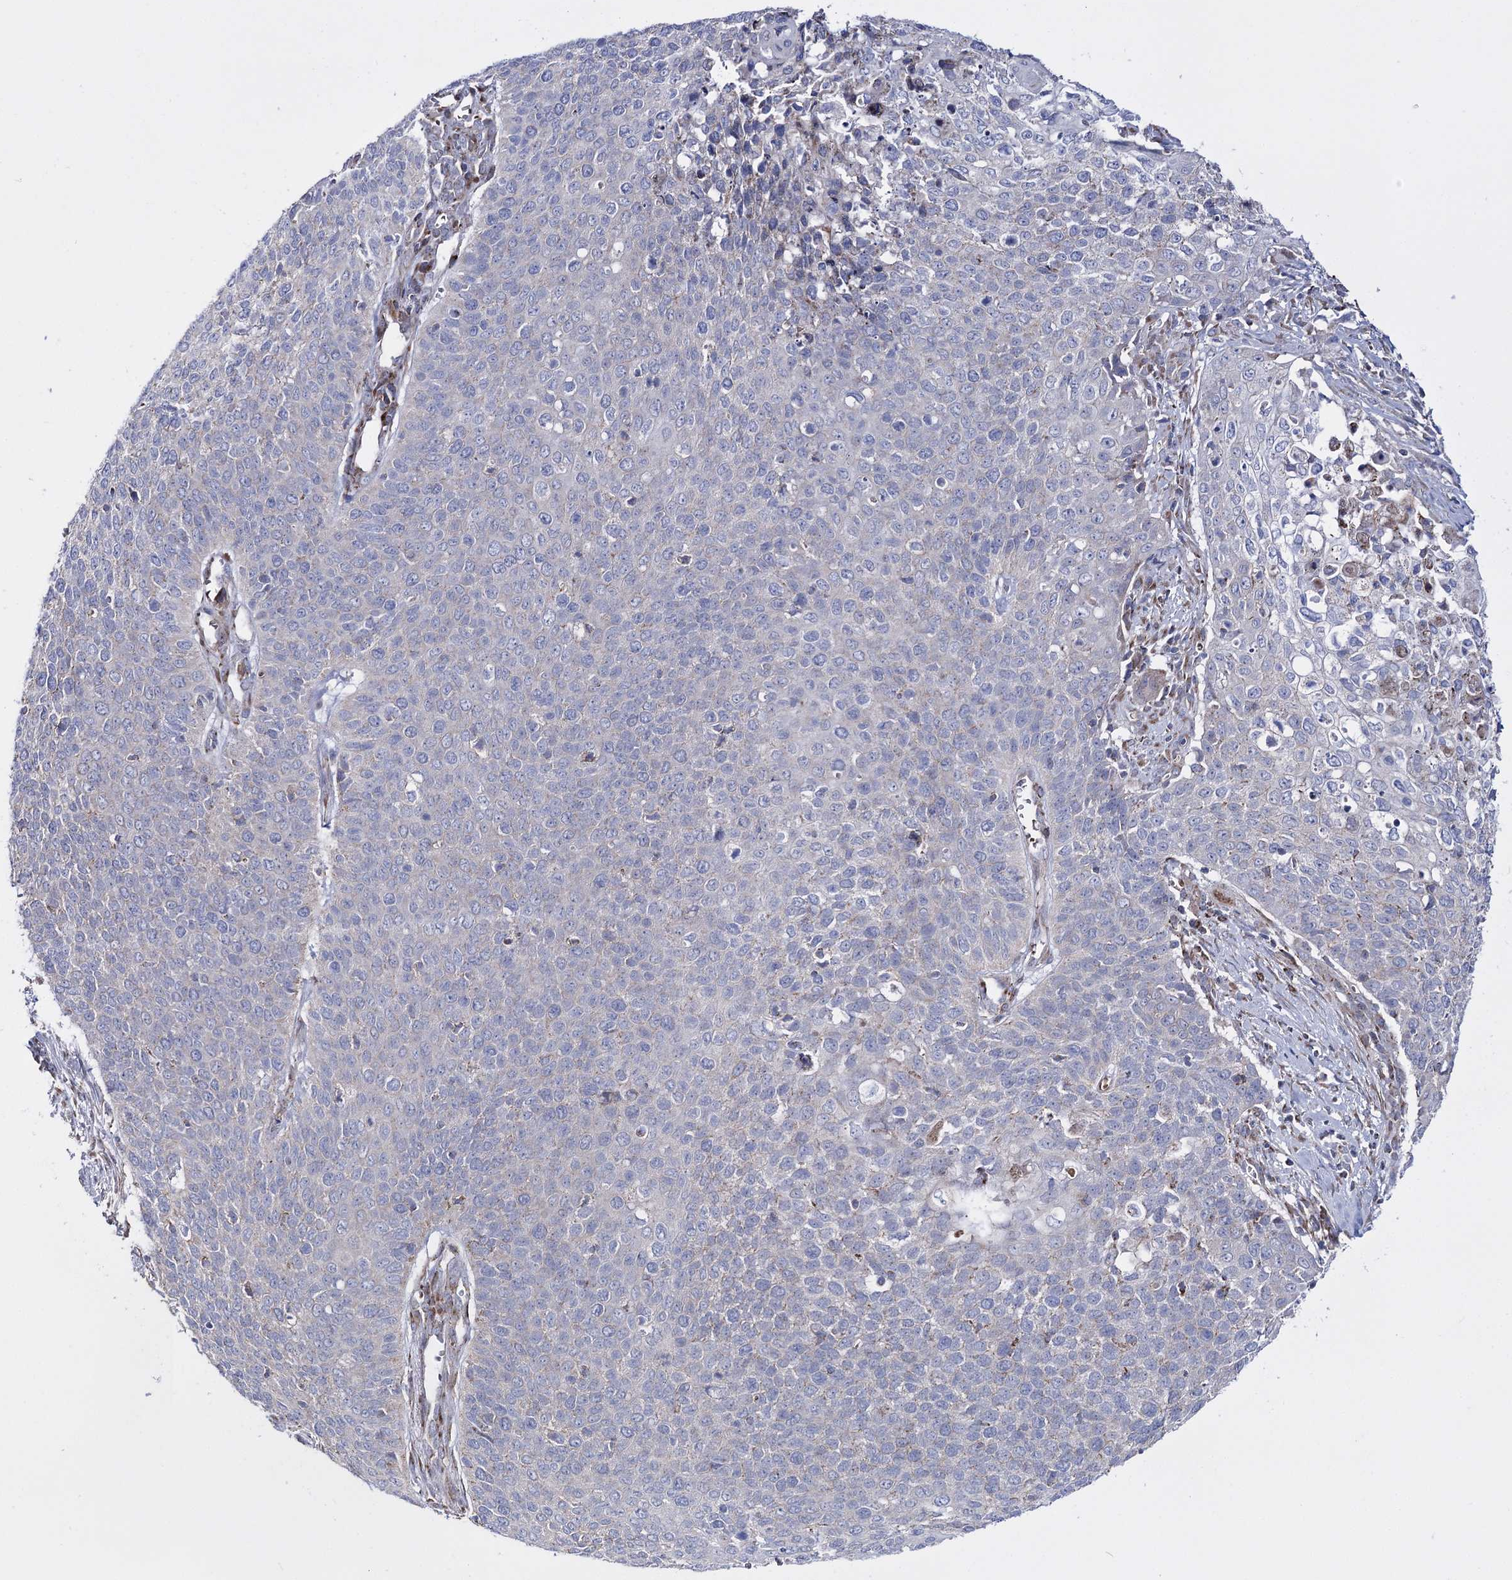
{"staining": {"intensity": "negative", "quantity": "none", "location": "none"}, "tissue": "cervical cancer", "cell_type": "Tumor cells", "image_type": "cancer", "snomed": [{"axis": "morphology", "description": "Squamous cell carcinoma, NOS"}, {"axis": "topography", "description": "Cervix"}], "caption": "This micrograph is of cervical cancer stained with IHC to label a protein in brown with the nuclei are counter-stained blue. There is no expression in tumor cells.", "gene": "OSBPL5", "patient": {"sex": "female", "age": 39}}